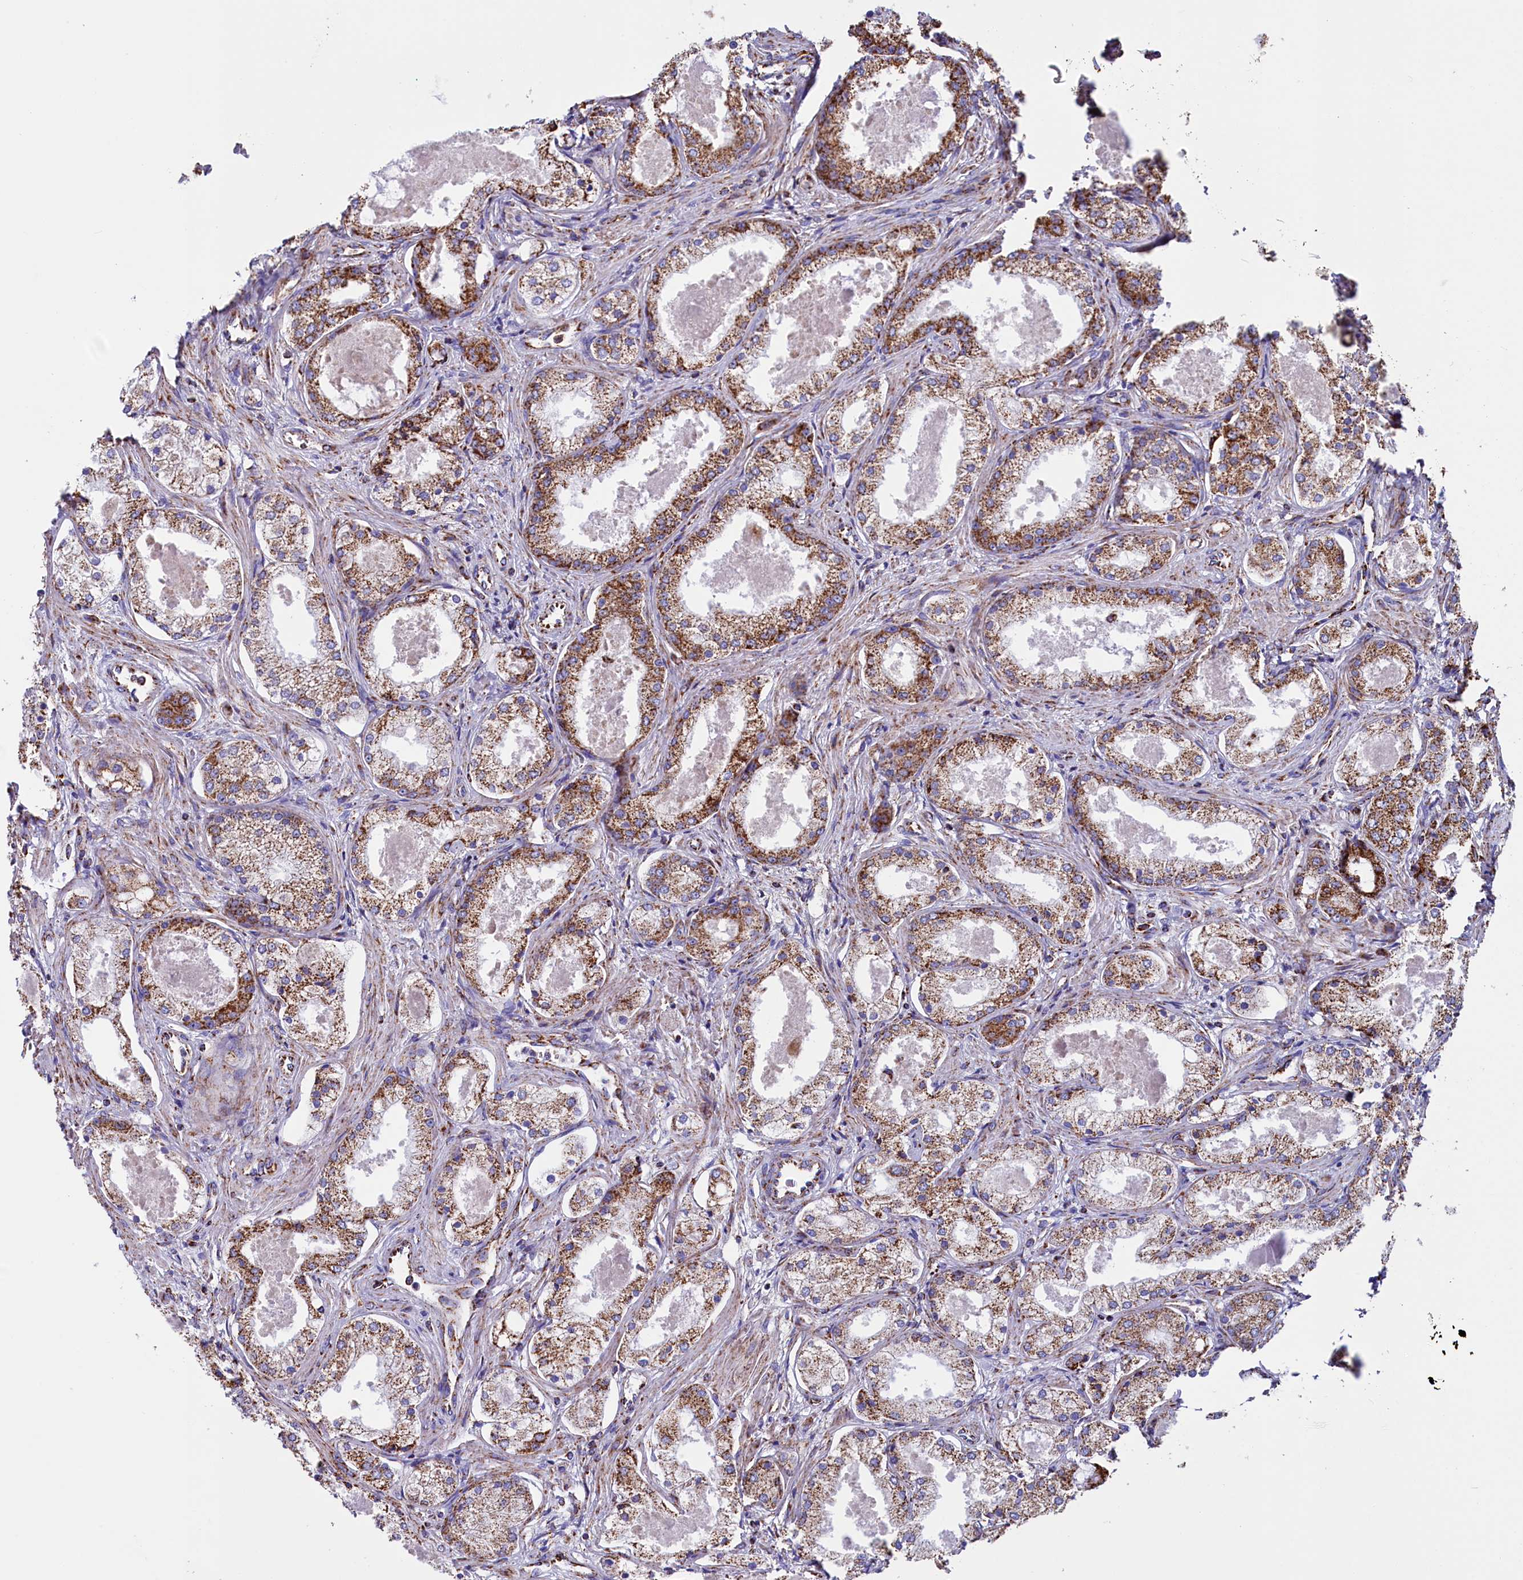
{"staining": {"intensity": "strong", "quantity": ">75%", "location": "cytoplasmic/membranous"}, "tissue": "prostate cancer", "cell_type": "Tumor cells", "image_type": "cancer", "snomed": [{"axis": "morphology", "description": "Adenocarcinoma, Low grade"}, {"axis": "topography", "description": "Prostate"}], "caption": "A brown stain labels strong cytoplasmic/membranous staining of a protein in human prostate cancer (adenocarcinoma (low-grade)) tumor cells.", "gene": "SLC39A3", "patient": {"sex": "male", "age": 68}}